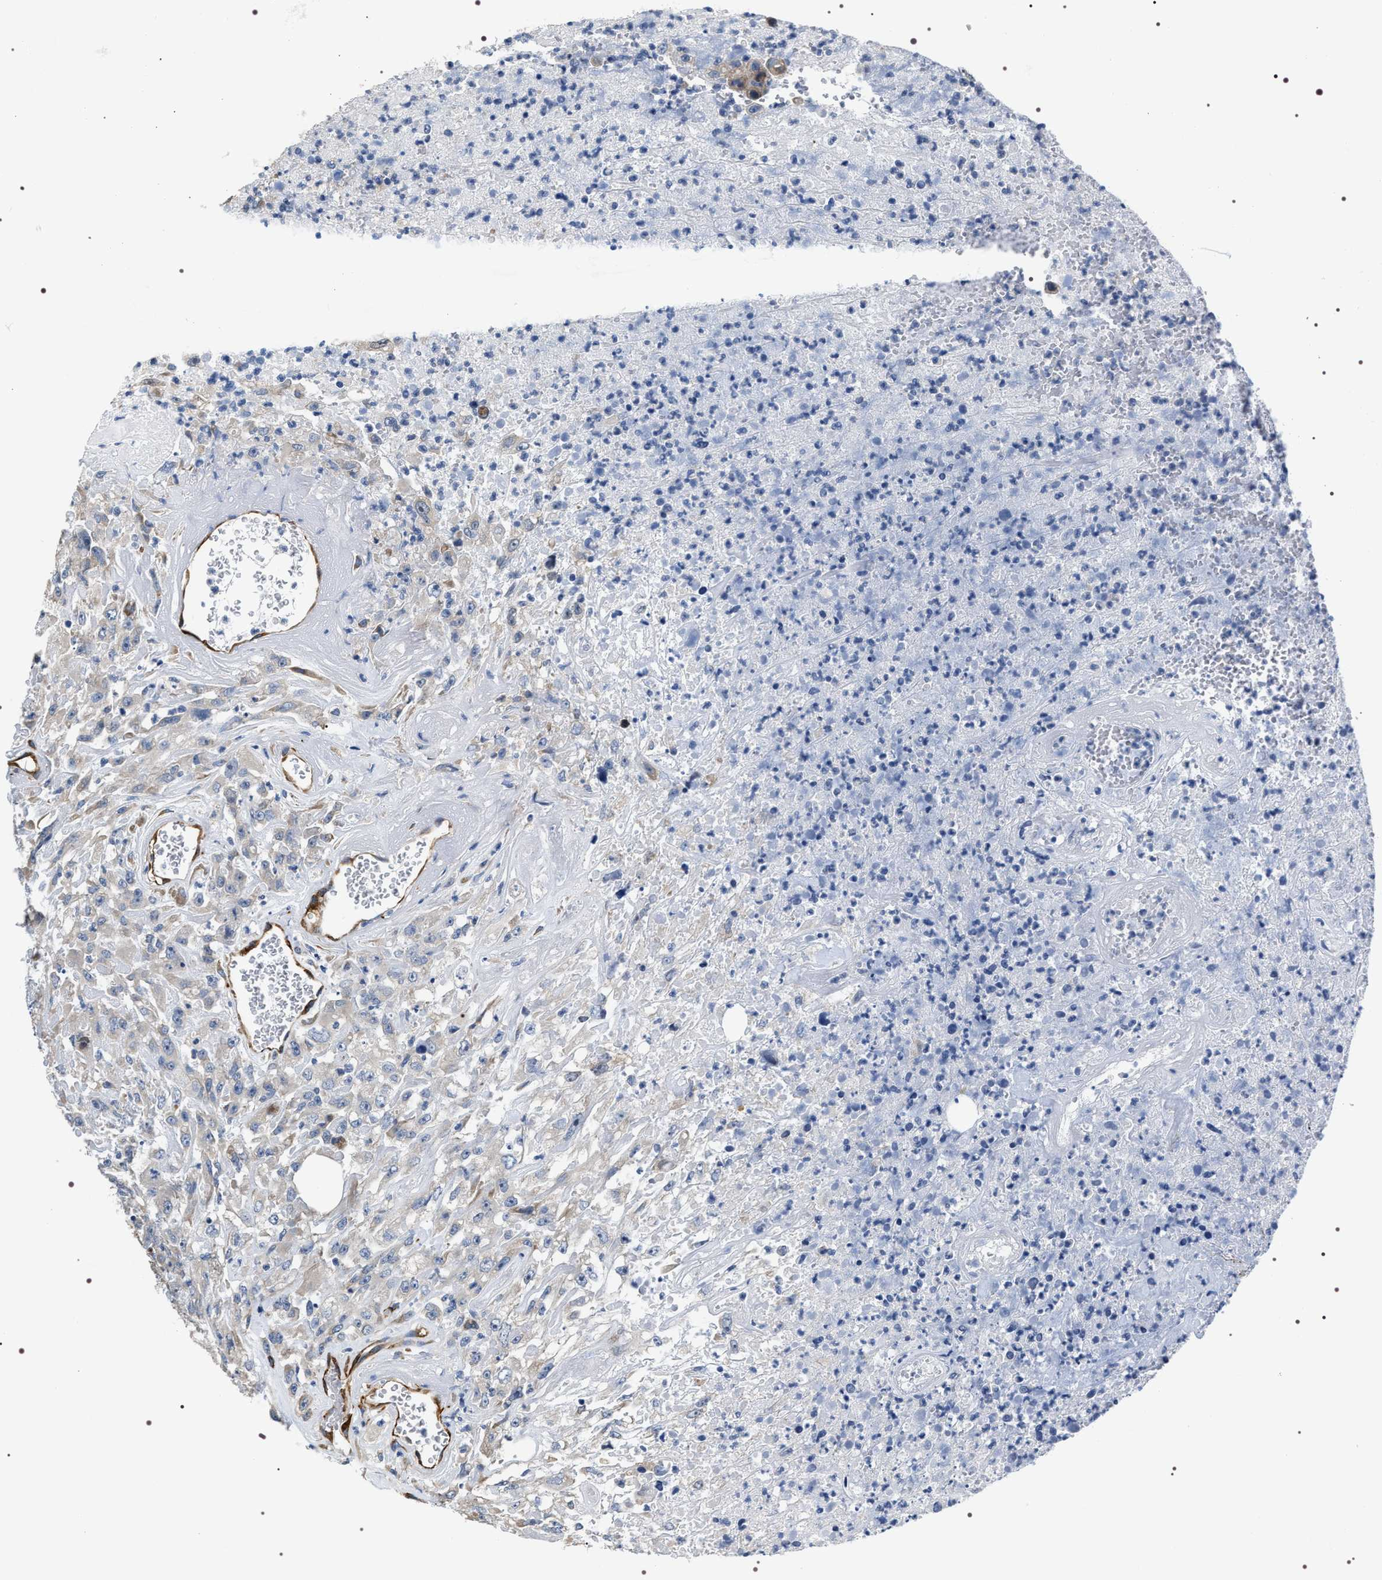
{"staining": {"intensity": "negative", "quantity": "none", "location": "none"}, "tissue": "urothelial cancer", "cell_type": "Tumor cells", "image_type": "cancer", "snomed": [{"axis": "morphology", "description": "Urothelial carcinoma, High grade"}, {"axis": "topography", "description": "Urinary bladder"}], "caption": "Immunohistochemical staining of human urothelial cancer reveals no significant staining in tumor cells.", "gene": "PKD1L1", "patient": {"sex": "male", "age": 46}}